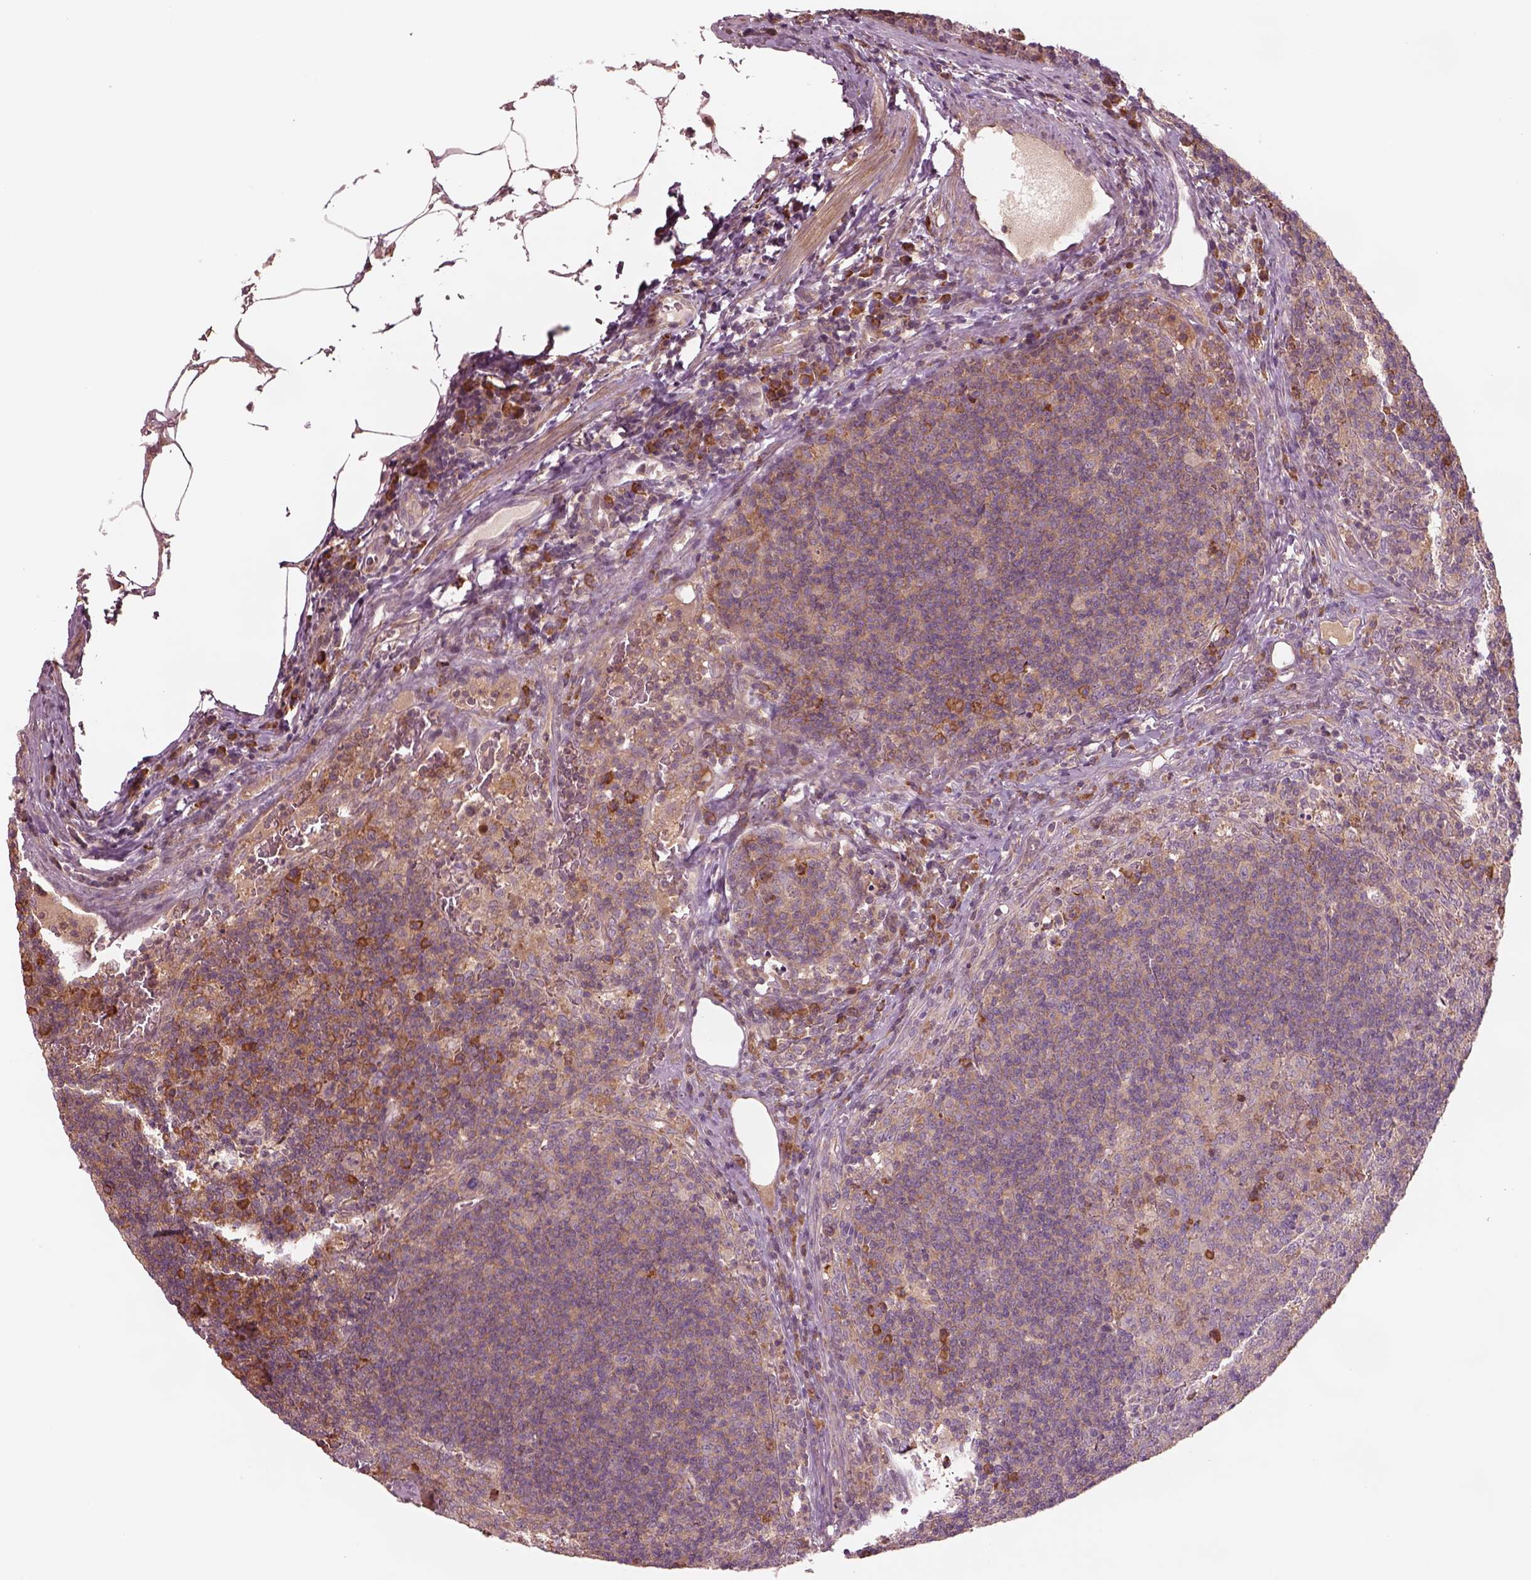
{"staining": {"intensity": "moderate", "quantity": "<25%", "location": "cytoplasmic/membranous"}, "tissue": "lymph node", "cell_type": "Germinal center cells", "image_type": "normal", "snomed": [{"axis": "morphology", "description": "Normal tissue, NOS"}, {"axis": "topography", "description": "Lymph node"}], "caption": "Immunohistochemical staining of unremarkable lymph node displays low levels of moderate cytoplasmic/membranous staining in approximately <25% of germinal center cells.", "gene": "ASCC2", "patient": {"sex": "male", "age": 67}}